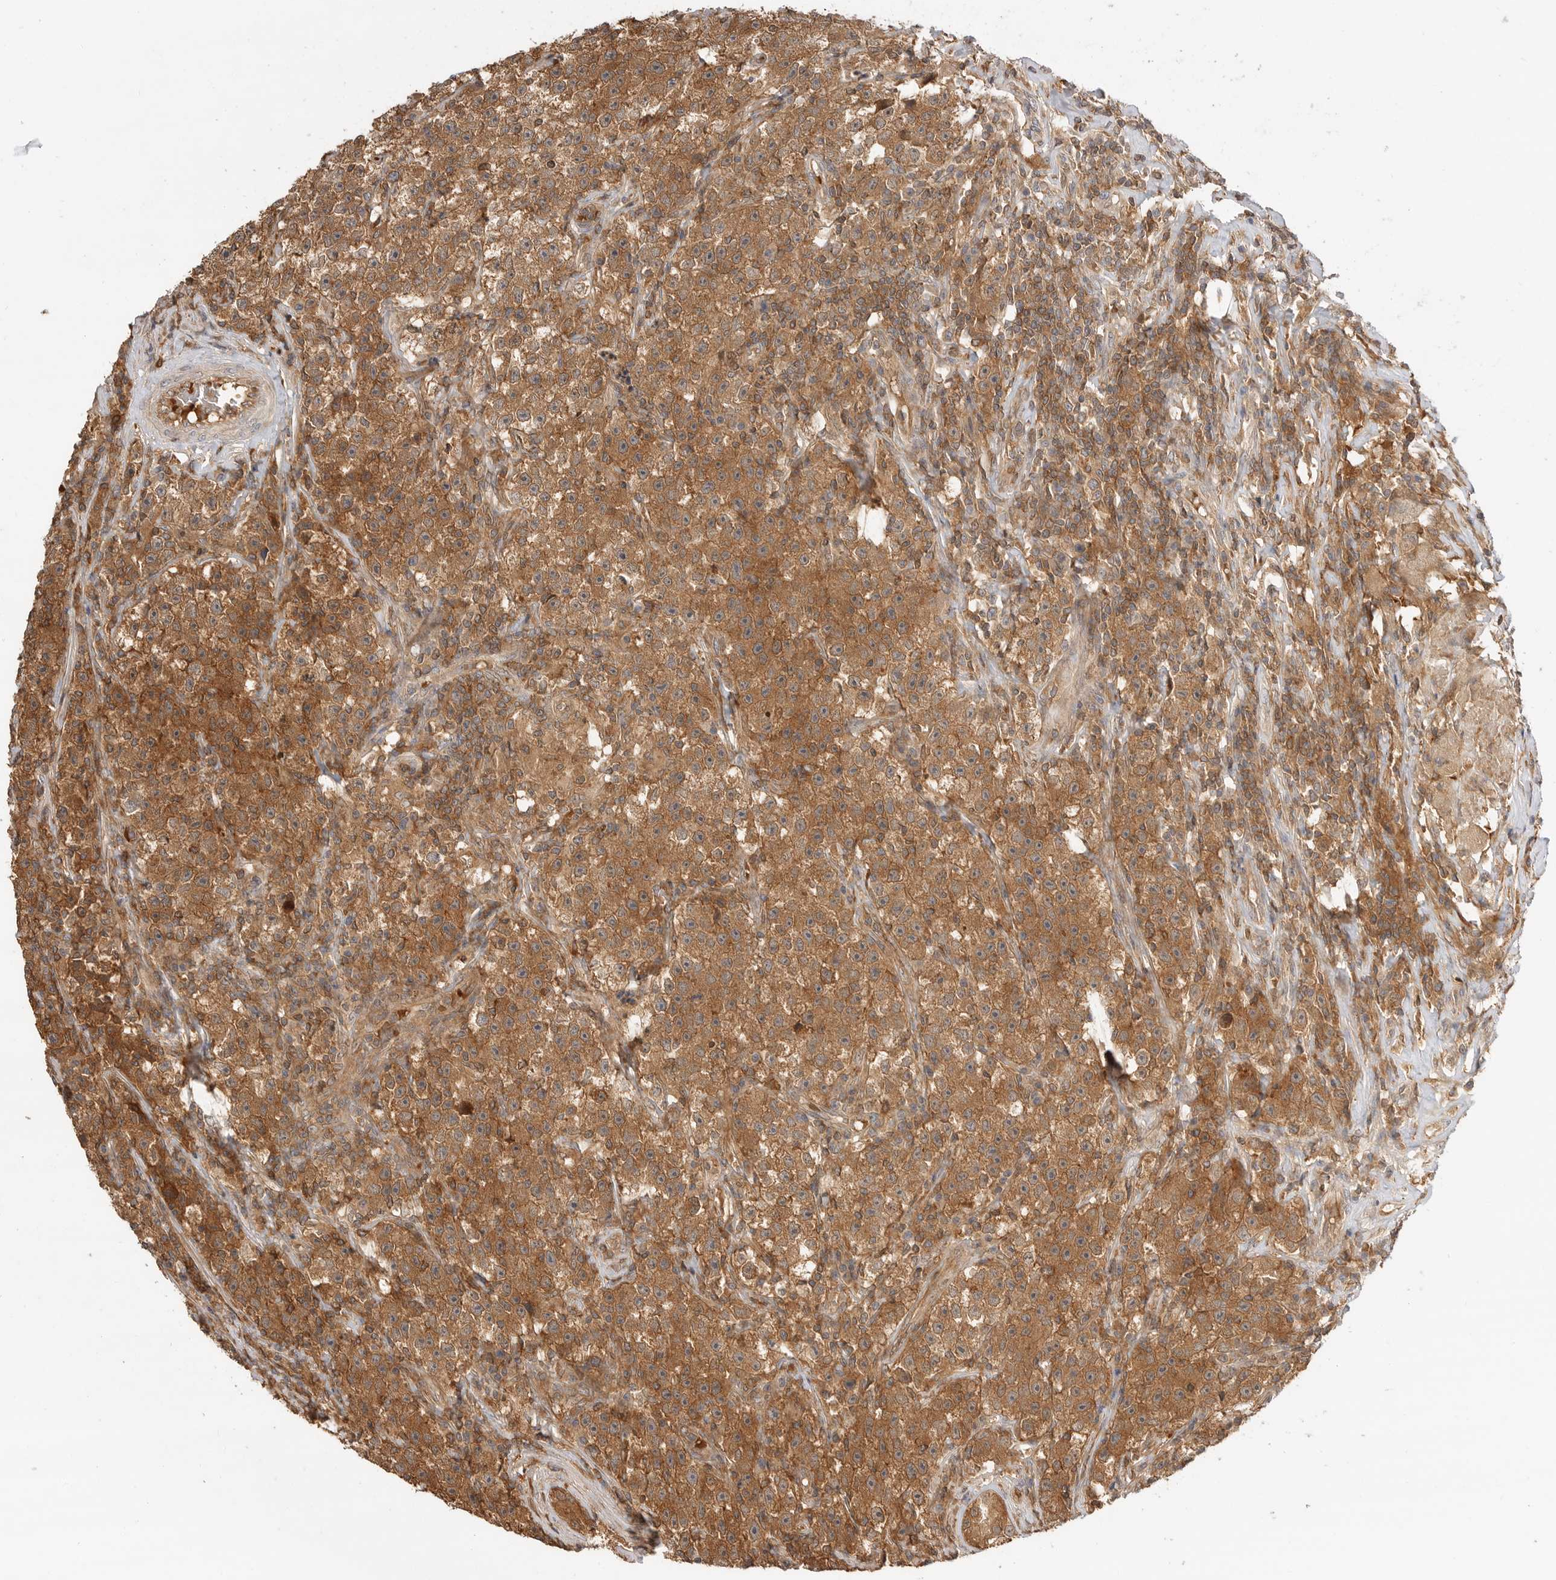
{"staining": {"intensity": "moderate", "quantity": ">75%", "location": "cytoplasmic/membranous"}, "tissue": "testis cancer", "cell_type": "Tumor cells", "image_type": "cancer", "snomed": [{"axis": "morphology", "description": "Seminoma, NOS"}, {"axis": "topography", "description": "Testis"}], "caption": "Protein expression analysis of testis cancer displays moderate cytoplasmic/membranous positivity in approximately >75% of tumor cells.", "gene": "CLDN12", "patient": {"sex": "male", "age": 22}}